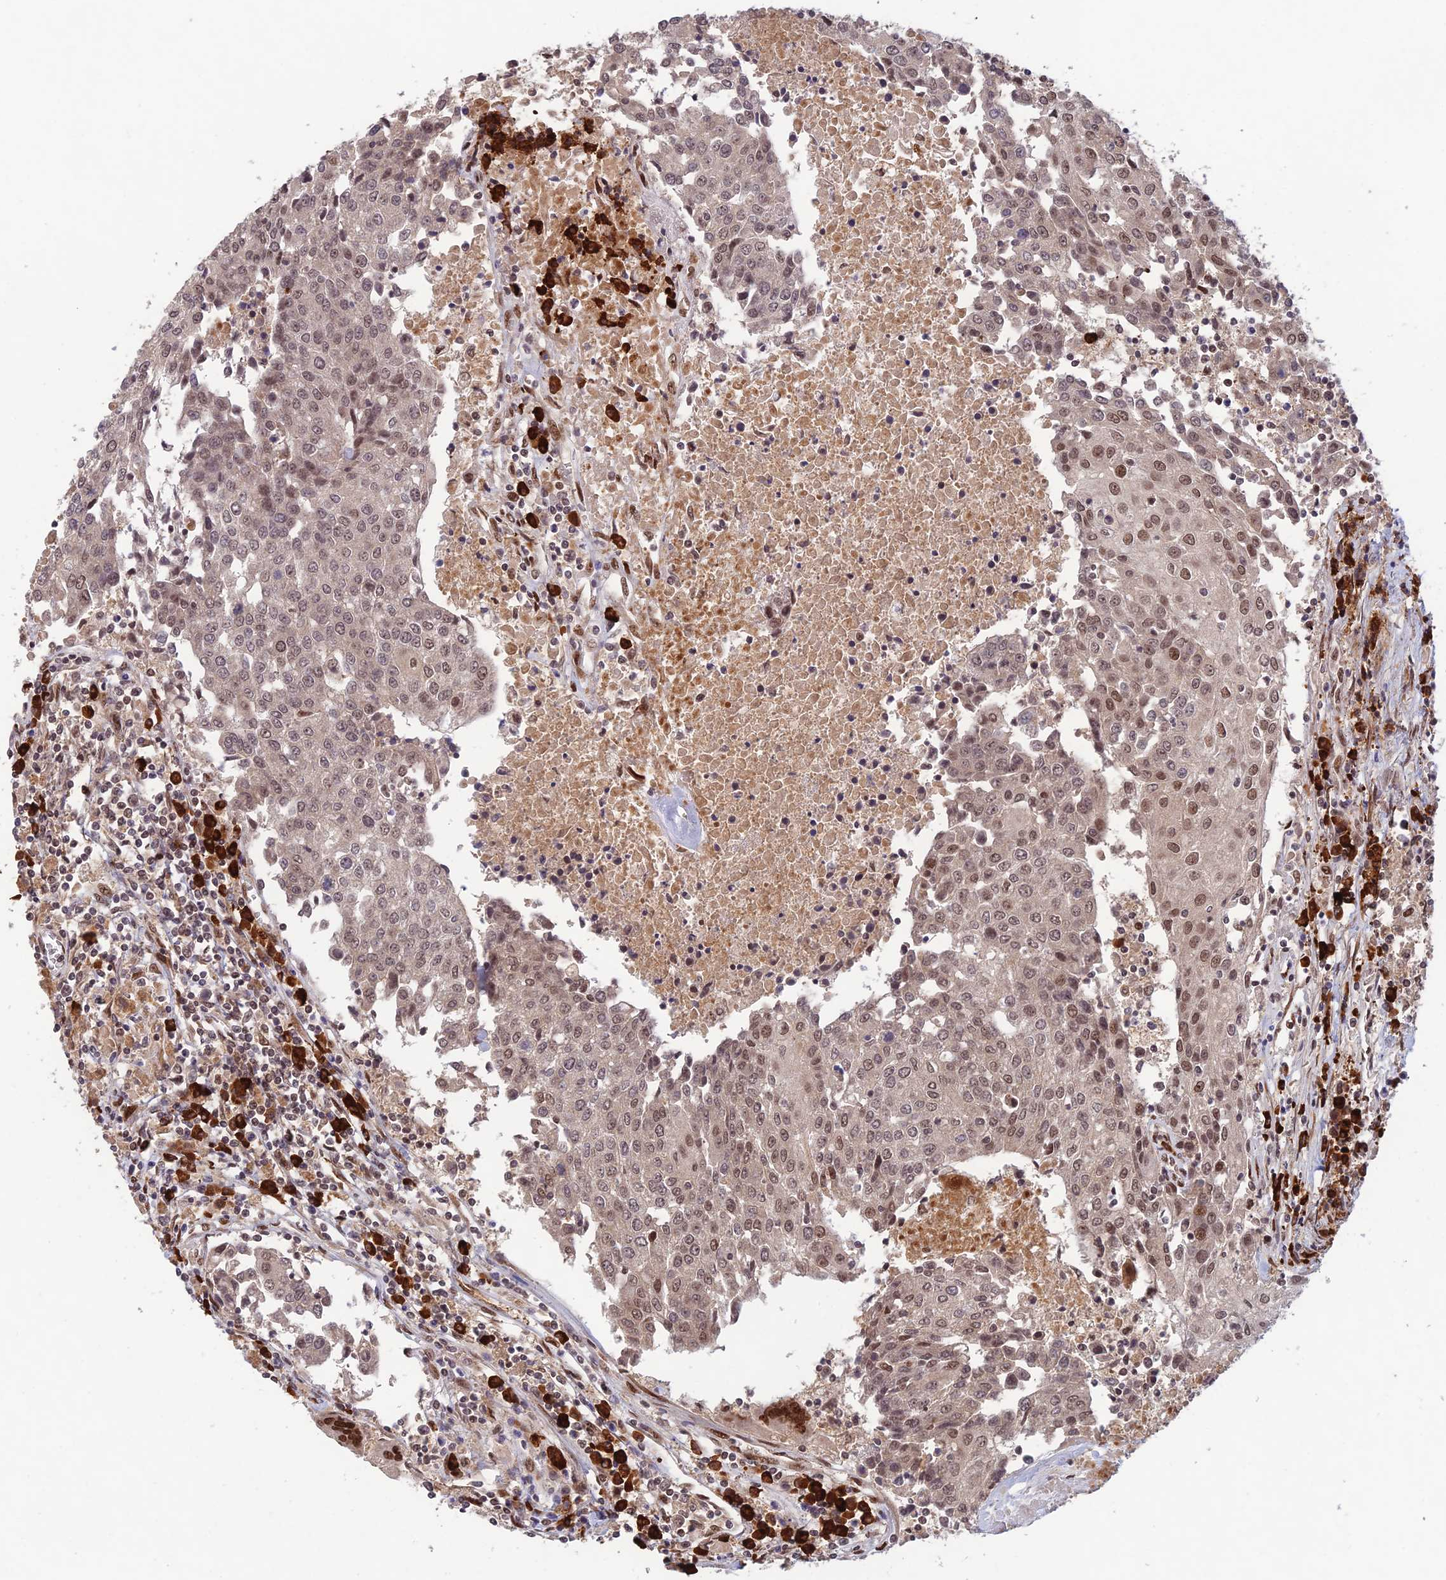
{"staining": {"intensity": "moderate", "quantity": "25%-75%", "location": "nuclear"}, "tissue": "urothelial cancer", "cell_type": "Tumor cells", "image_type": "cancer", "snomed": [{"axis": "morphology", "description": "Urothelial carcinoma, High grade"}, {"axis": "topography", "description": "Urinary bladder"}], "caption": "Immunohistochemistry histopathology image of human urothelial carcinoma (high-grade) stained for a protein (brown), which exhibits medium levels of moderate nuclear expression in about 25%-75% of tumor cells.", "gene": "ZNF565", "patient": {"sex": "female", "age": 85}}